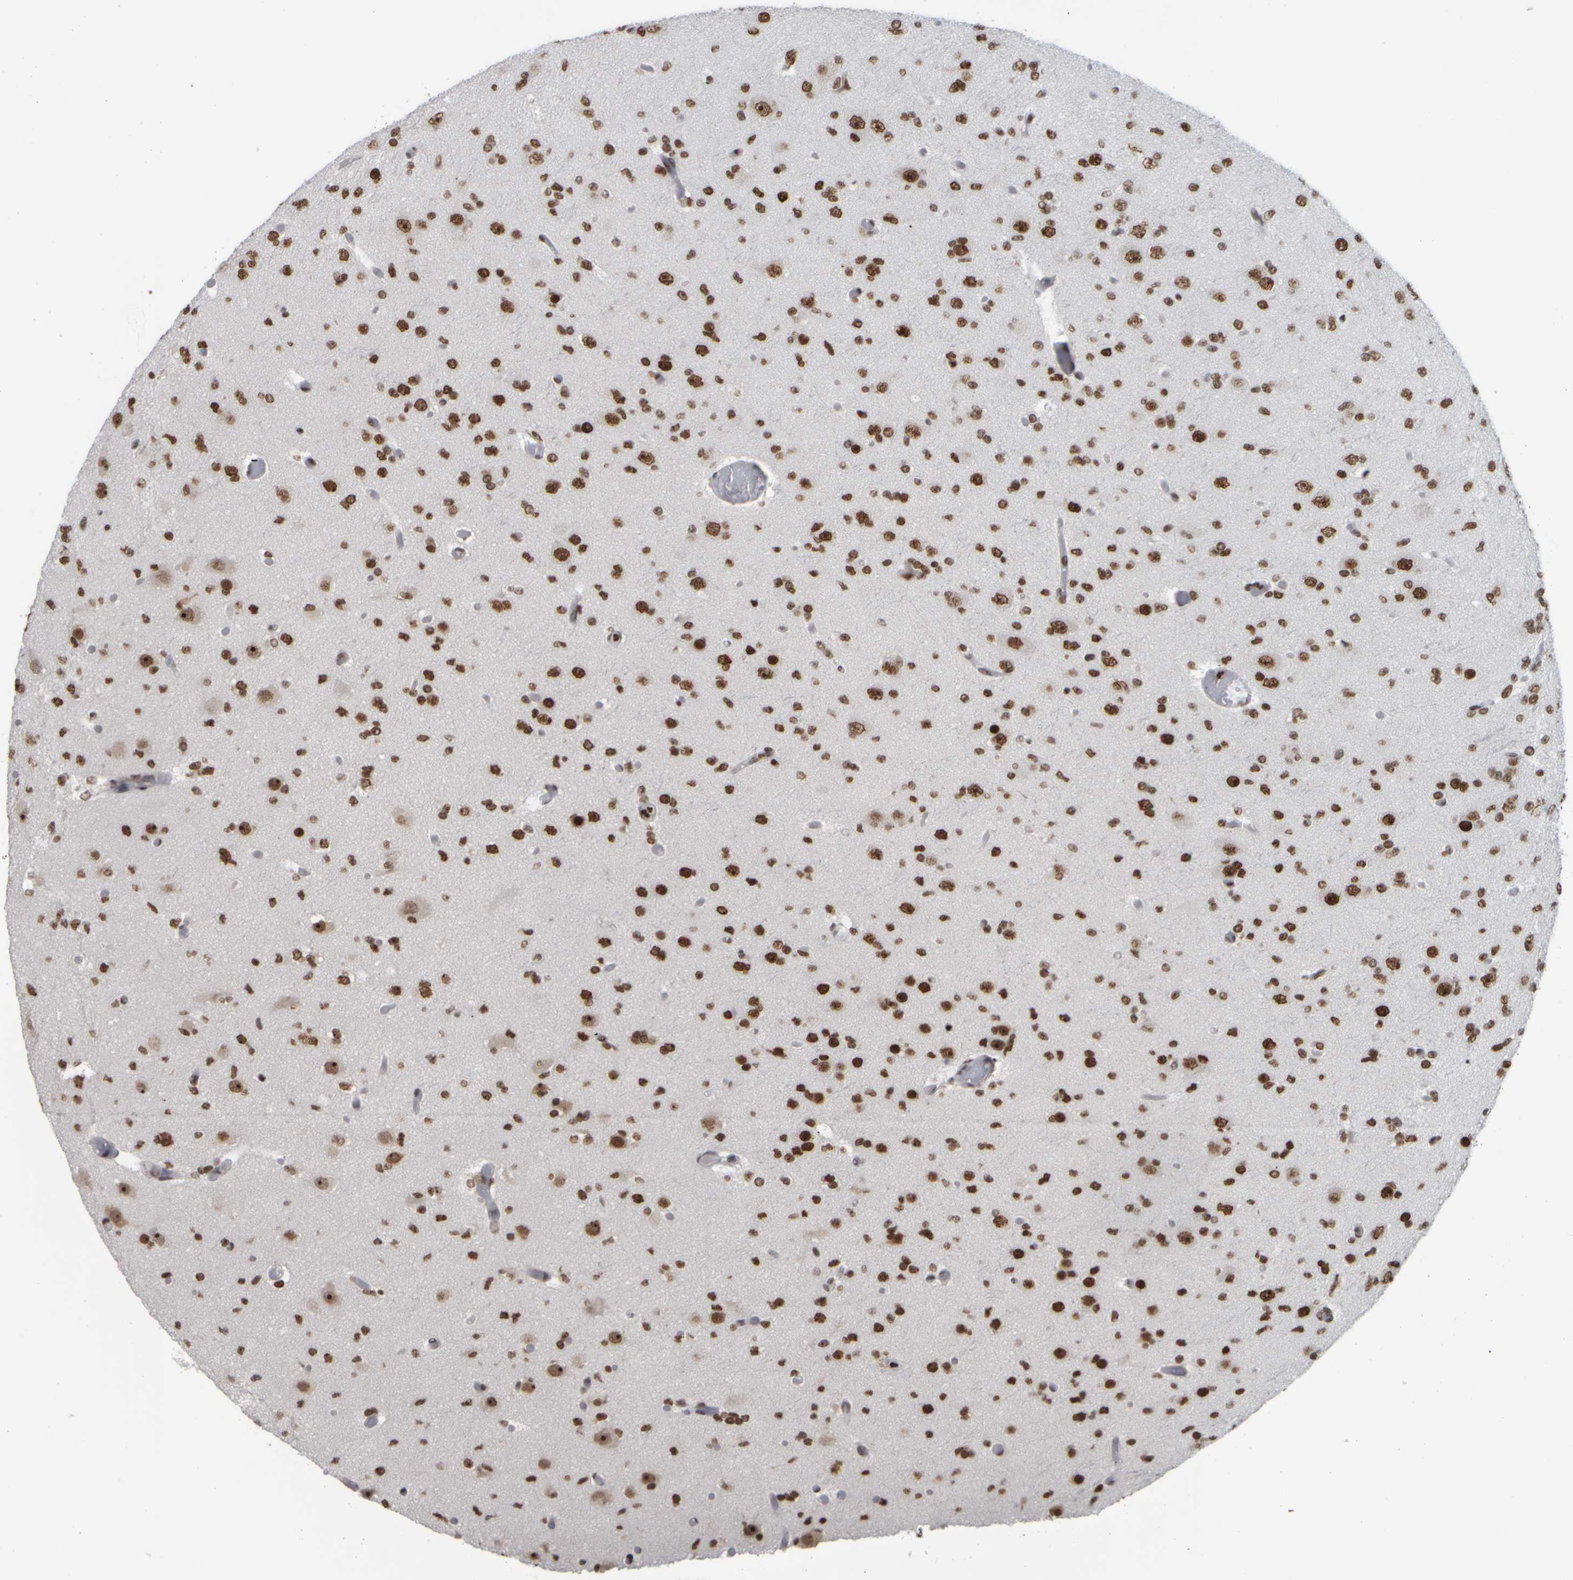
{"staining": {"intensity": "strong", "quantity": ">75%", "location": "nuclear"}, "tissue": "glioma", "cell_type": "Tumor cells", "image_type": "cancer", "snomed": [{"axis": "morphology", "description": "Glioma, malignant, Low grade"}, {"axis": "topography", "description": "Brain"}], "caption": "Immunohistochemical staining of human malignant glioma (low-grade) exhibits strong nuclear protein positivity in about >75% of tumor cells. (Brightfield microscopy of DAB IHC at high magnification).", "gene": "TOP2B", "patient": {"sex": "female", "age": 22}}